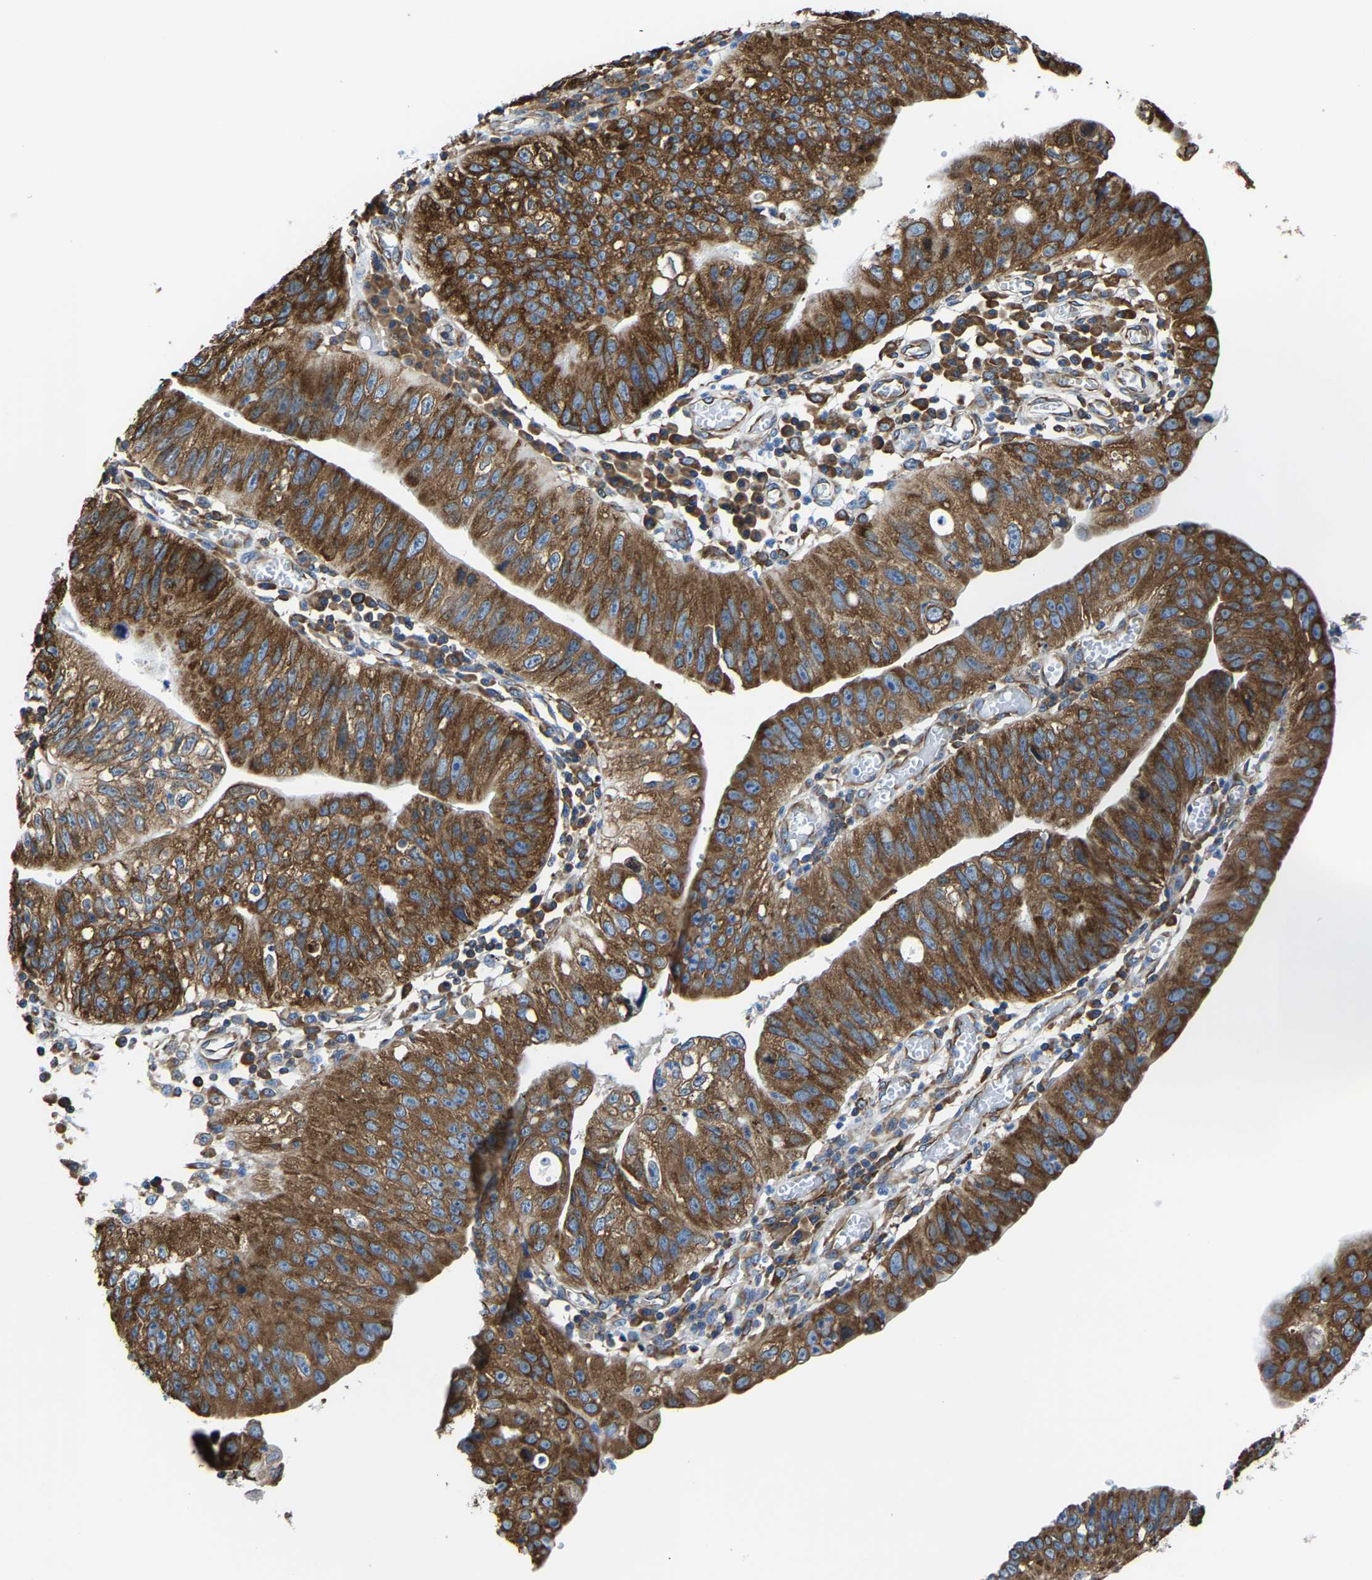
{"staining": {"intensity": "strong", "quantity": ">75%", "location": "cytoplasmic/membranous"}, "tissue": "stomach cancer", "cell_type": "Tumor cells", "image_type": "cancer", "snomed": [{"axis": "morphology", "description": "Adenocarcinoma, NOS"}, {"axis": "topography", "description": "Stomach"}], "caption": "The immunohistochemical stain highlights strong cytoplasmic/membranous staining in tumor cells of adenocarcinoma (stomach) tissue.", "gene": "G3BP2", "patient": {"sex": "male", "age": 59}}